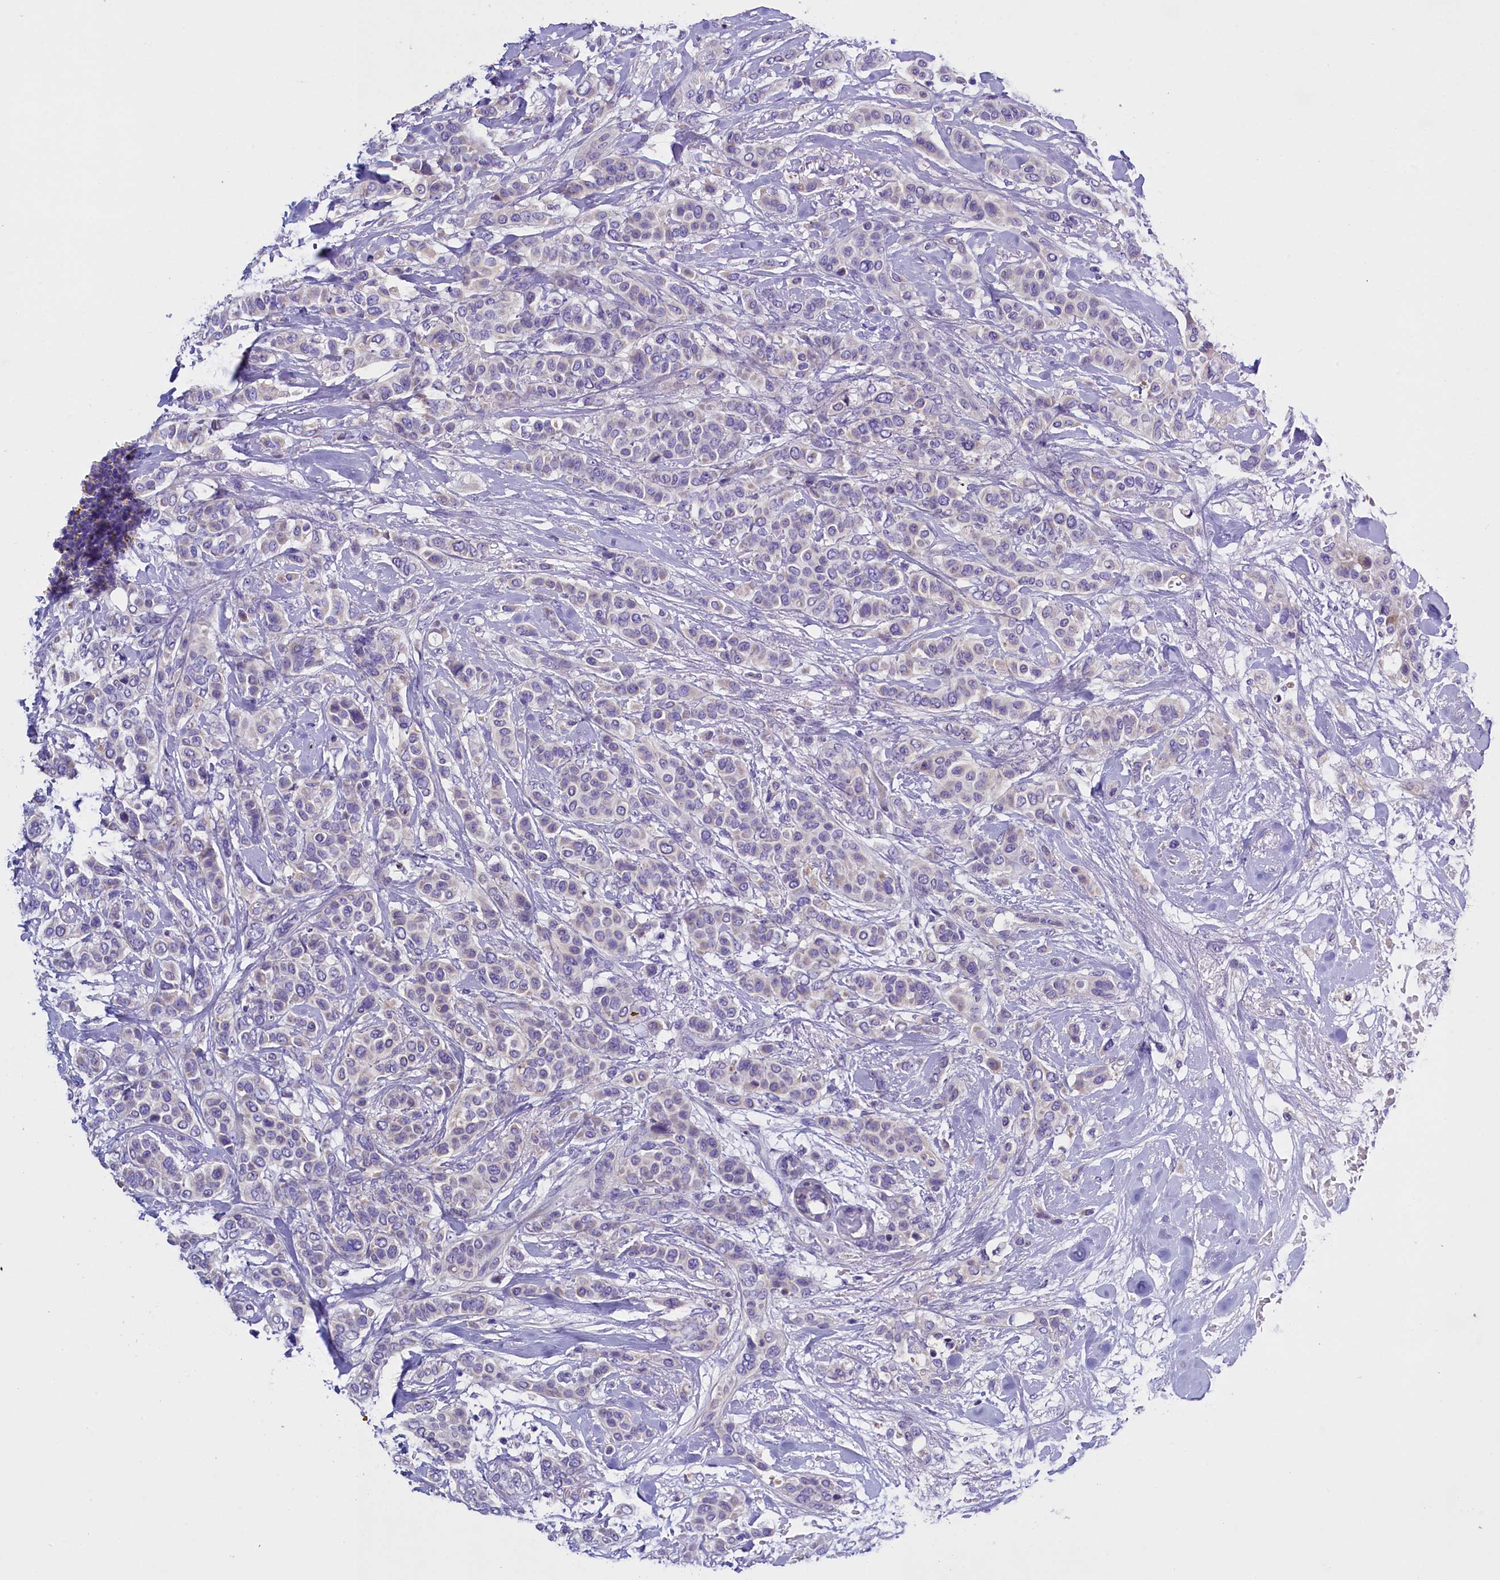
{"staining": {"intensity": "negative", "quantity": "none", "location": "none"}, "tissue": "breast cancer", "cell_type": "Tumor cells", "image_type": "cancer", "snomed": [{"axis": "morphology", "description": "Lobular carcinoma"}, {"axis": "topography", "description": "Breast"}], "caption": "An immunohistochemistry (IHC) histopathology image of breast cancer is shown. There is no staining in tumor cells of breast cancer.", "gene": "RTTN", "patient": {"sex": "female", "age": 51}}